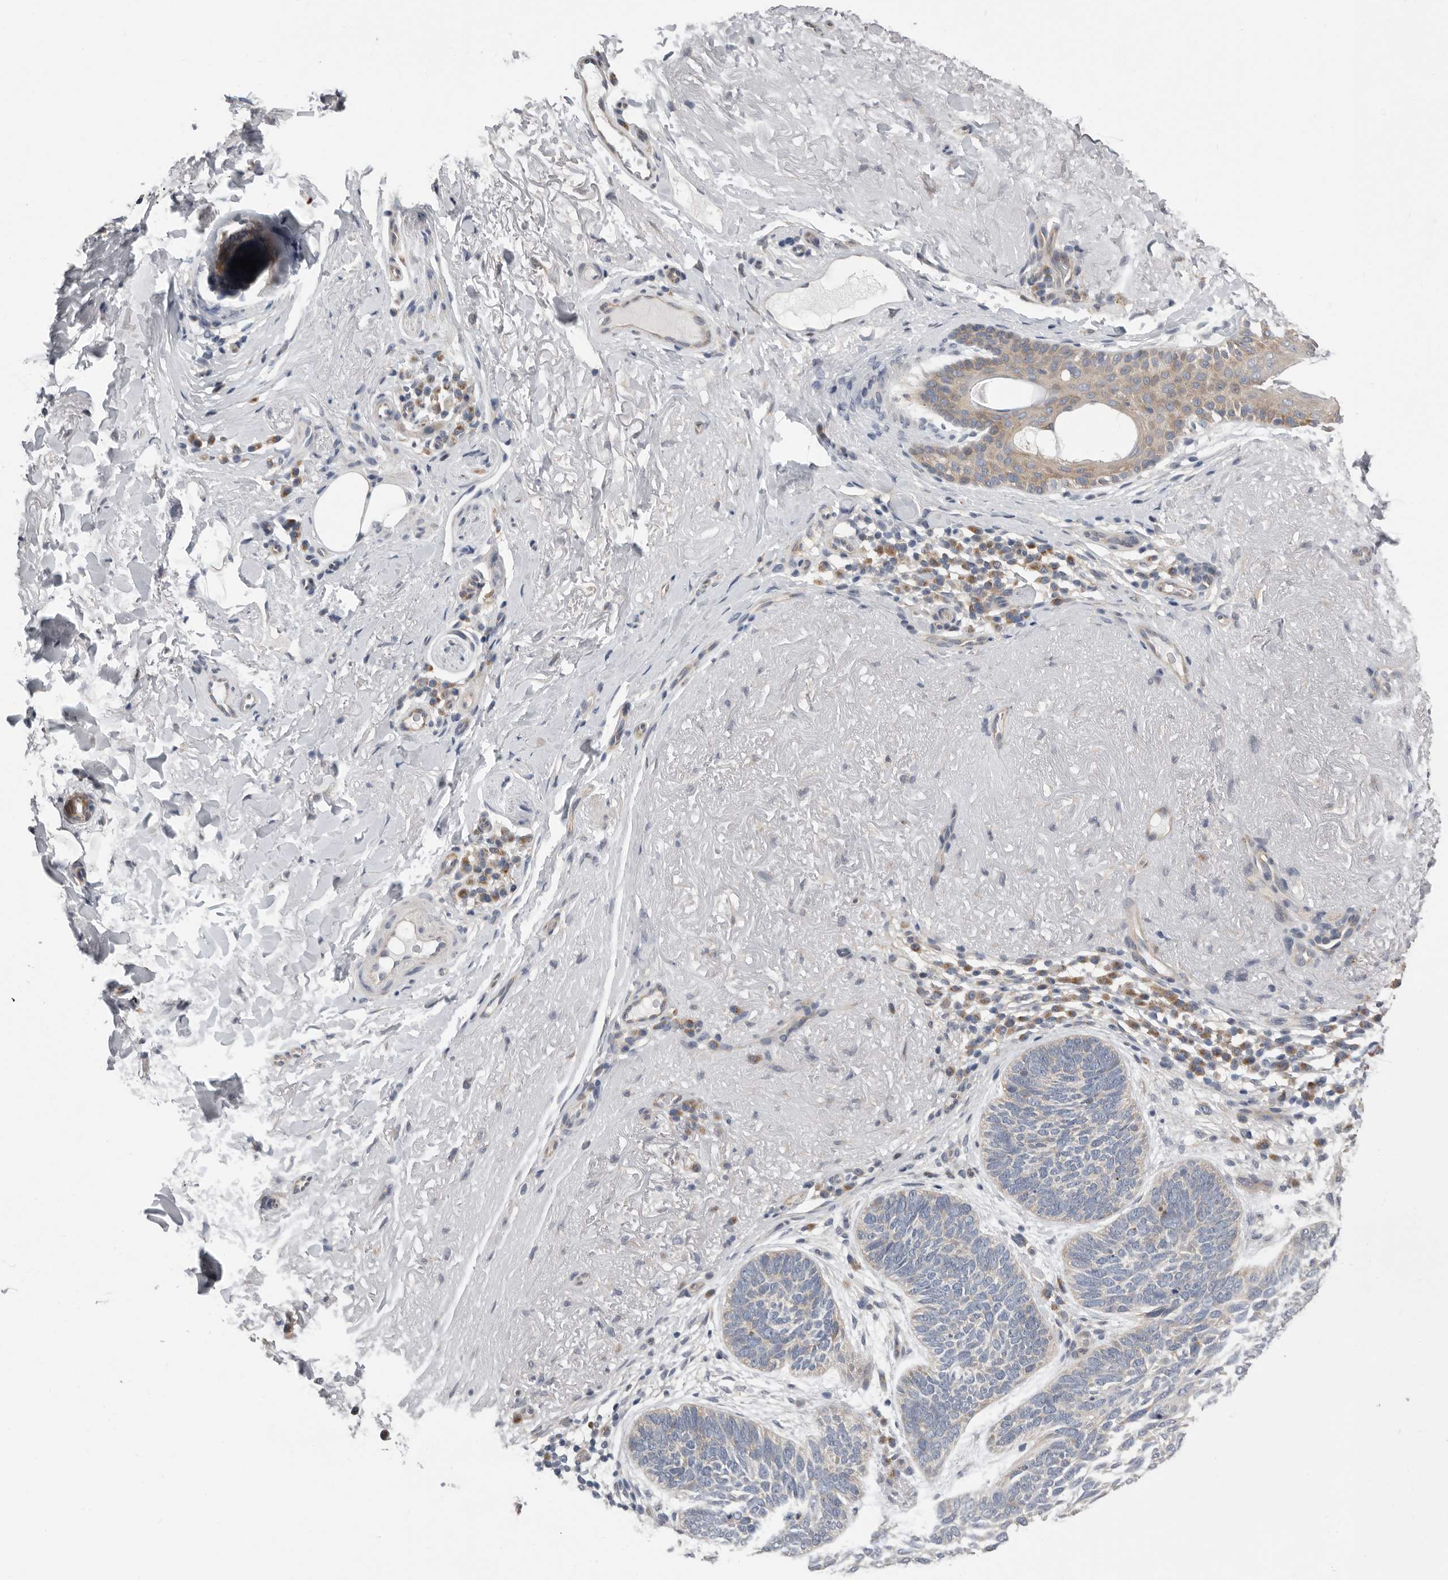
{"staining": {"intensity": "weak", "quantity": "25%-75%", "location": "cytoplasmic/membranous"}, "tissue": "skin cancer", "cell_type": "Tumor cells", "image_type": "cancer", "snomed": [{"axis": "morphology", "description": "Basal cell carcinoma"}, {"axis": "topography", "description": "Skin"}], "caption": "Weak cytoplasmic/membranous staining for a protein is present in approximately 25%-75% of tumor cells of skin basal cell carcinoma using IHC.", "gene": "RALGPS2", "patient": {"sex": "female", "age": 85}}